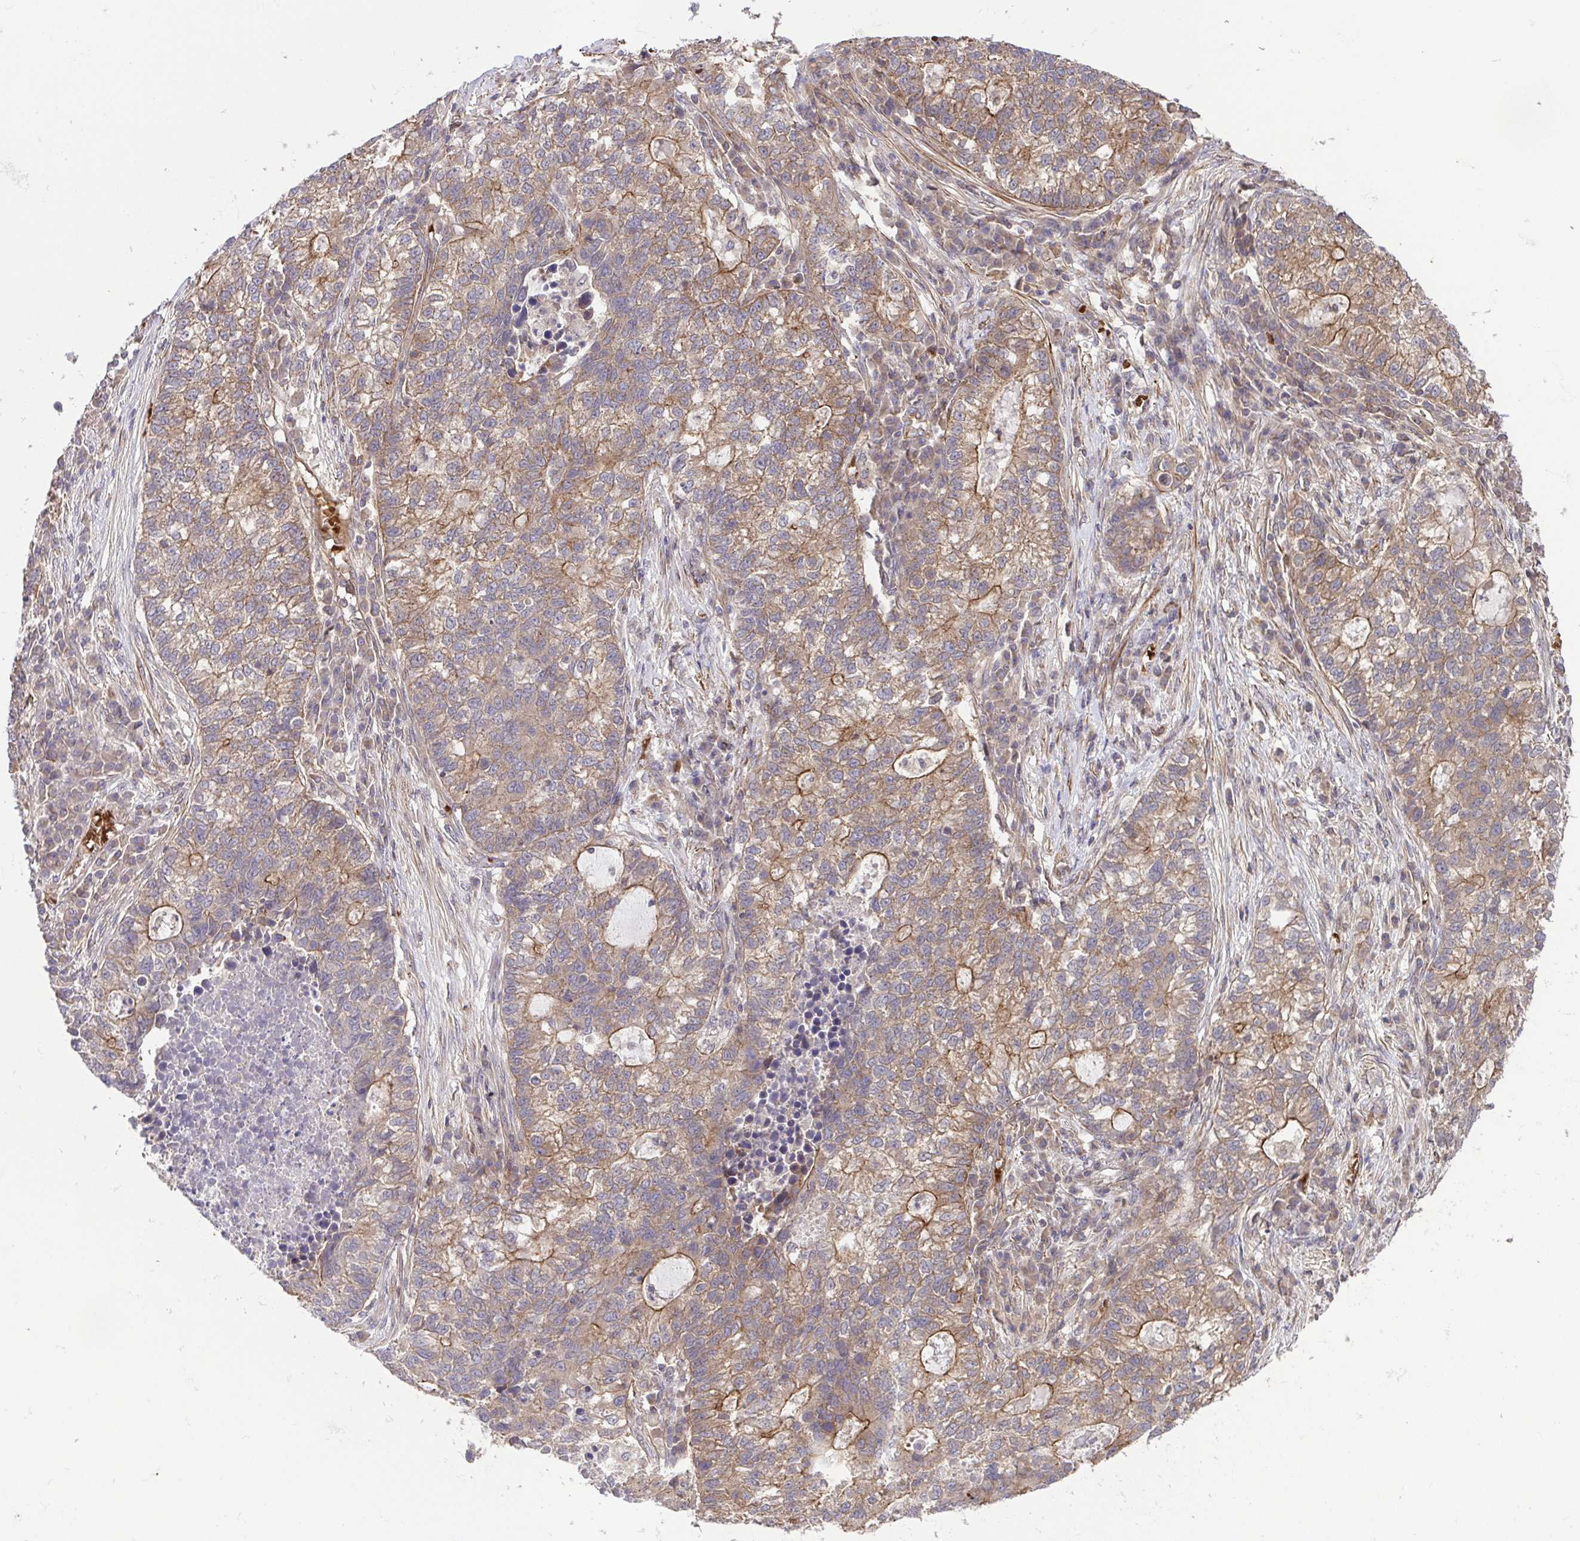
{"staining": {"intensity": "weak", "quantity": "<25%", "location": "cytoplasmic/membranous"}, "tissue": "lung cancer", "cell_type": "Tumor cells", "image_type": "cancer", "snomed": [{"axis": "morphology", "description": "Adenocarcinoma, NOS"}, {"axis": "topography", "description": "Lung"}], "caption": "IHC histopathology image of human lung cancer (adenocarcinoma) stained for a protein (brown), which shows no staining in tumor cells.", "gene": "IDE", "patient": {"sex": "male", "age": 57}}